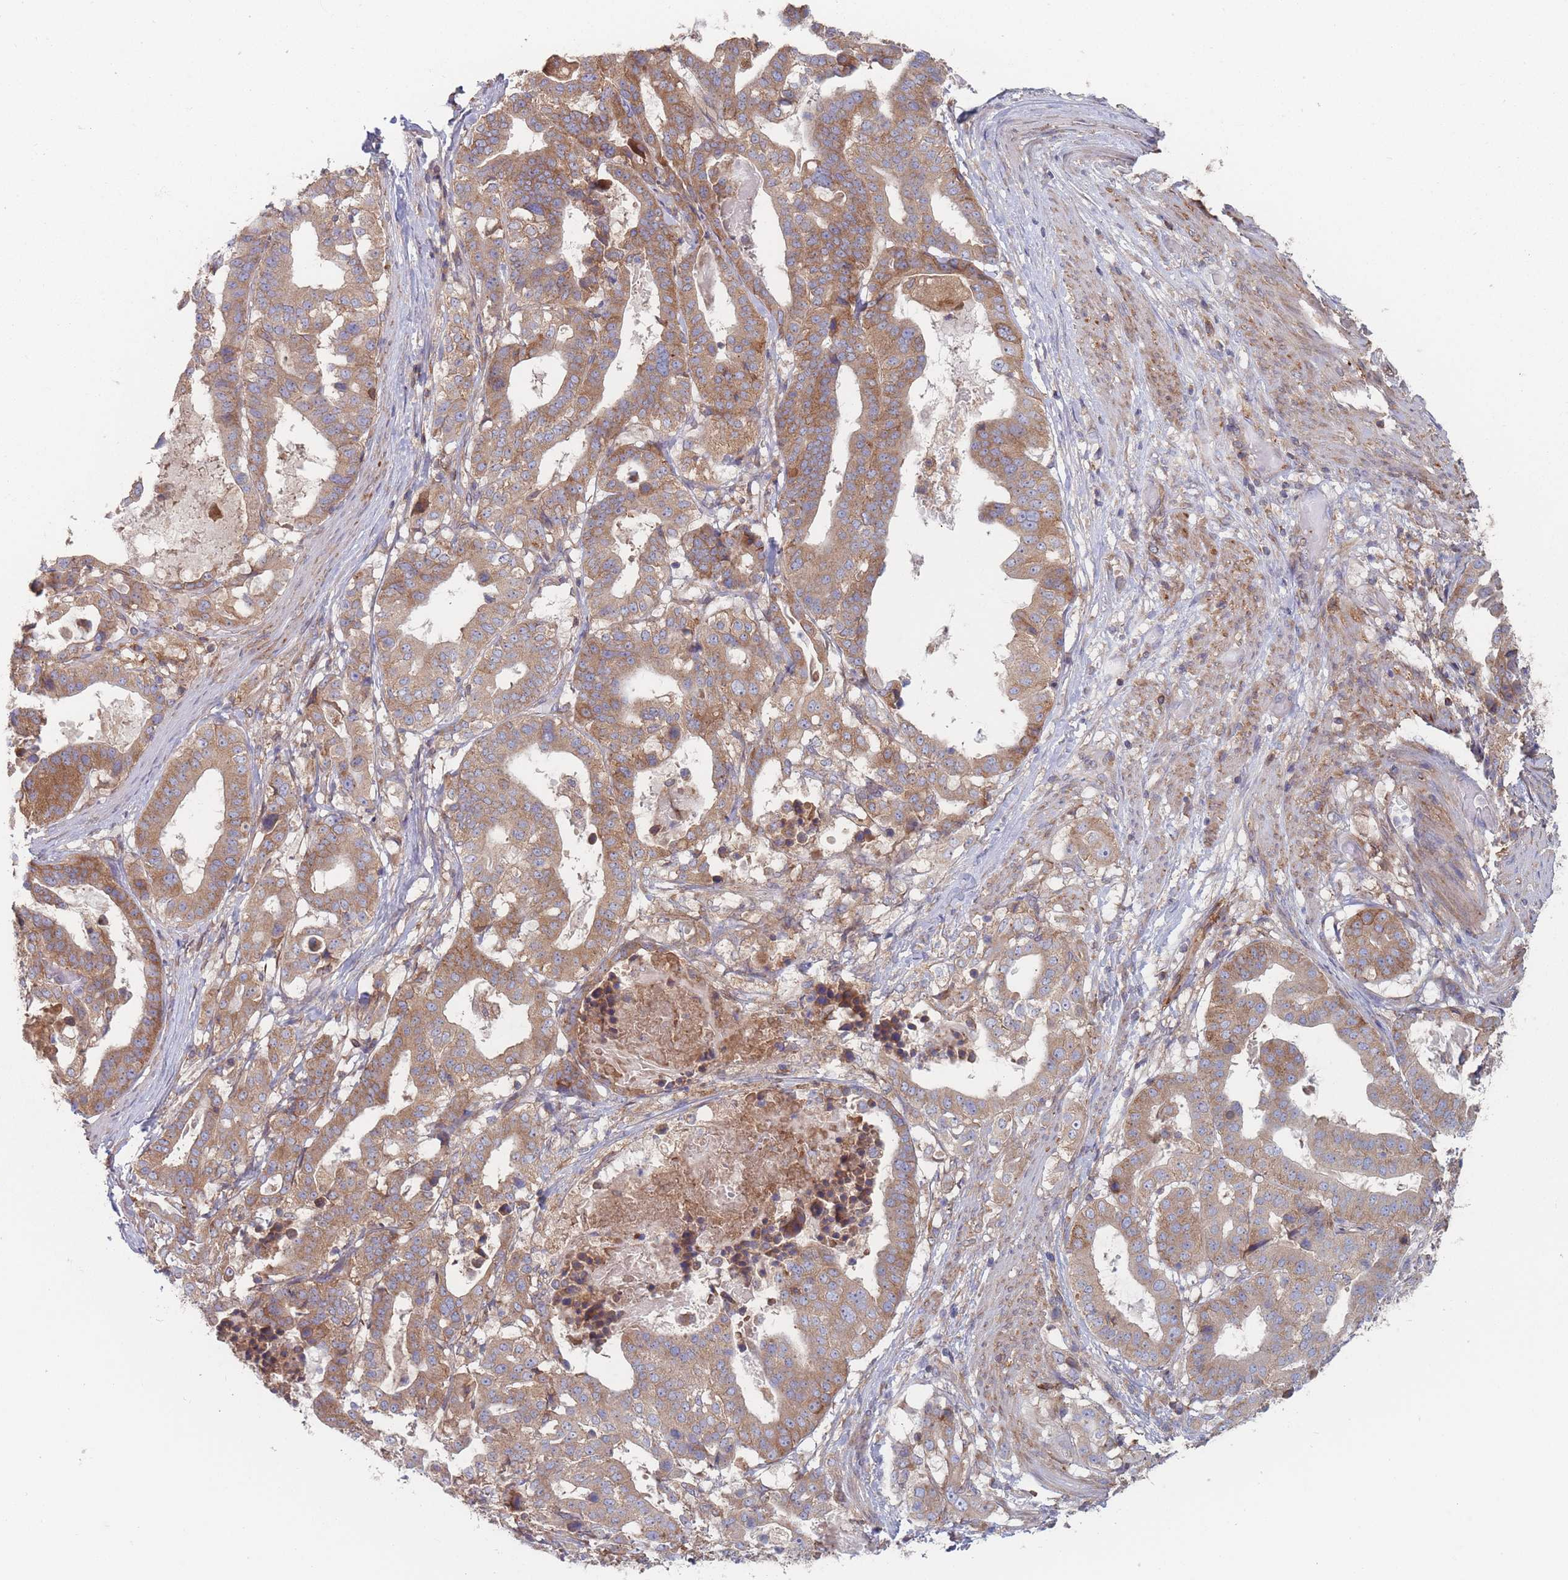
{"staining": {"intensity": "moderate", "quantity": ">75%", "location": "cytoplasmic/membranous"}, "tissue": "stomach cancer", "cell_type": "Tumor cells", "image_type": "cancer", "snomed": [{"axis": "morphology", "description": "Adenocarcinoma, NOS"}, {"axis": "topography", "description": "Stomach"}], "caption": "Stomach cancer stained with immunohistochemistry shows moderate cytoplasmic/membranous positivity in about >75% of tumor cells.", "gene": "KDSR", "patient": {"sex": "male", "age": 48}}